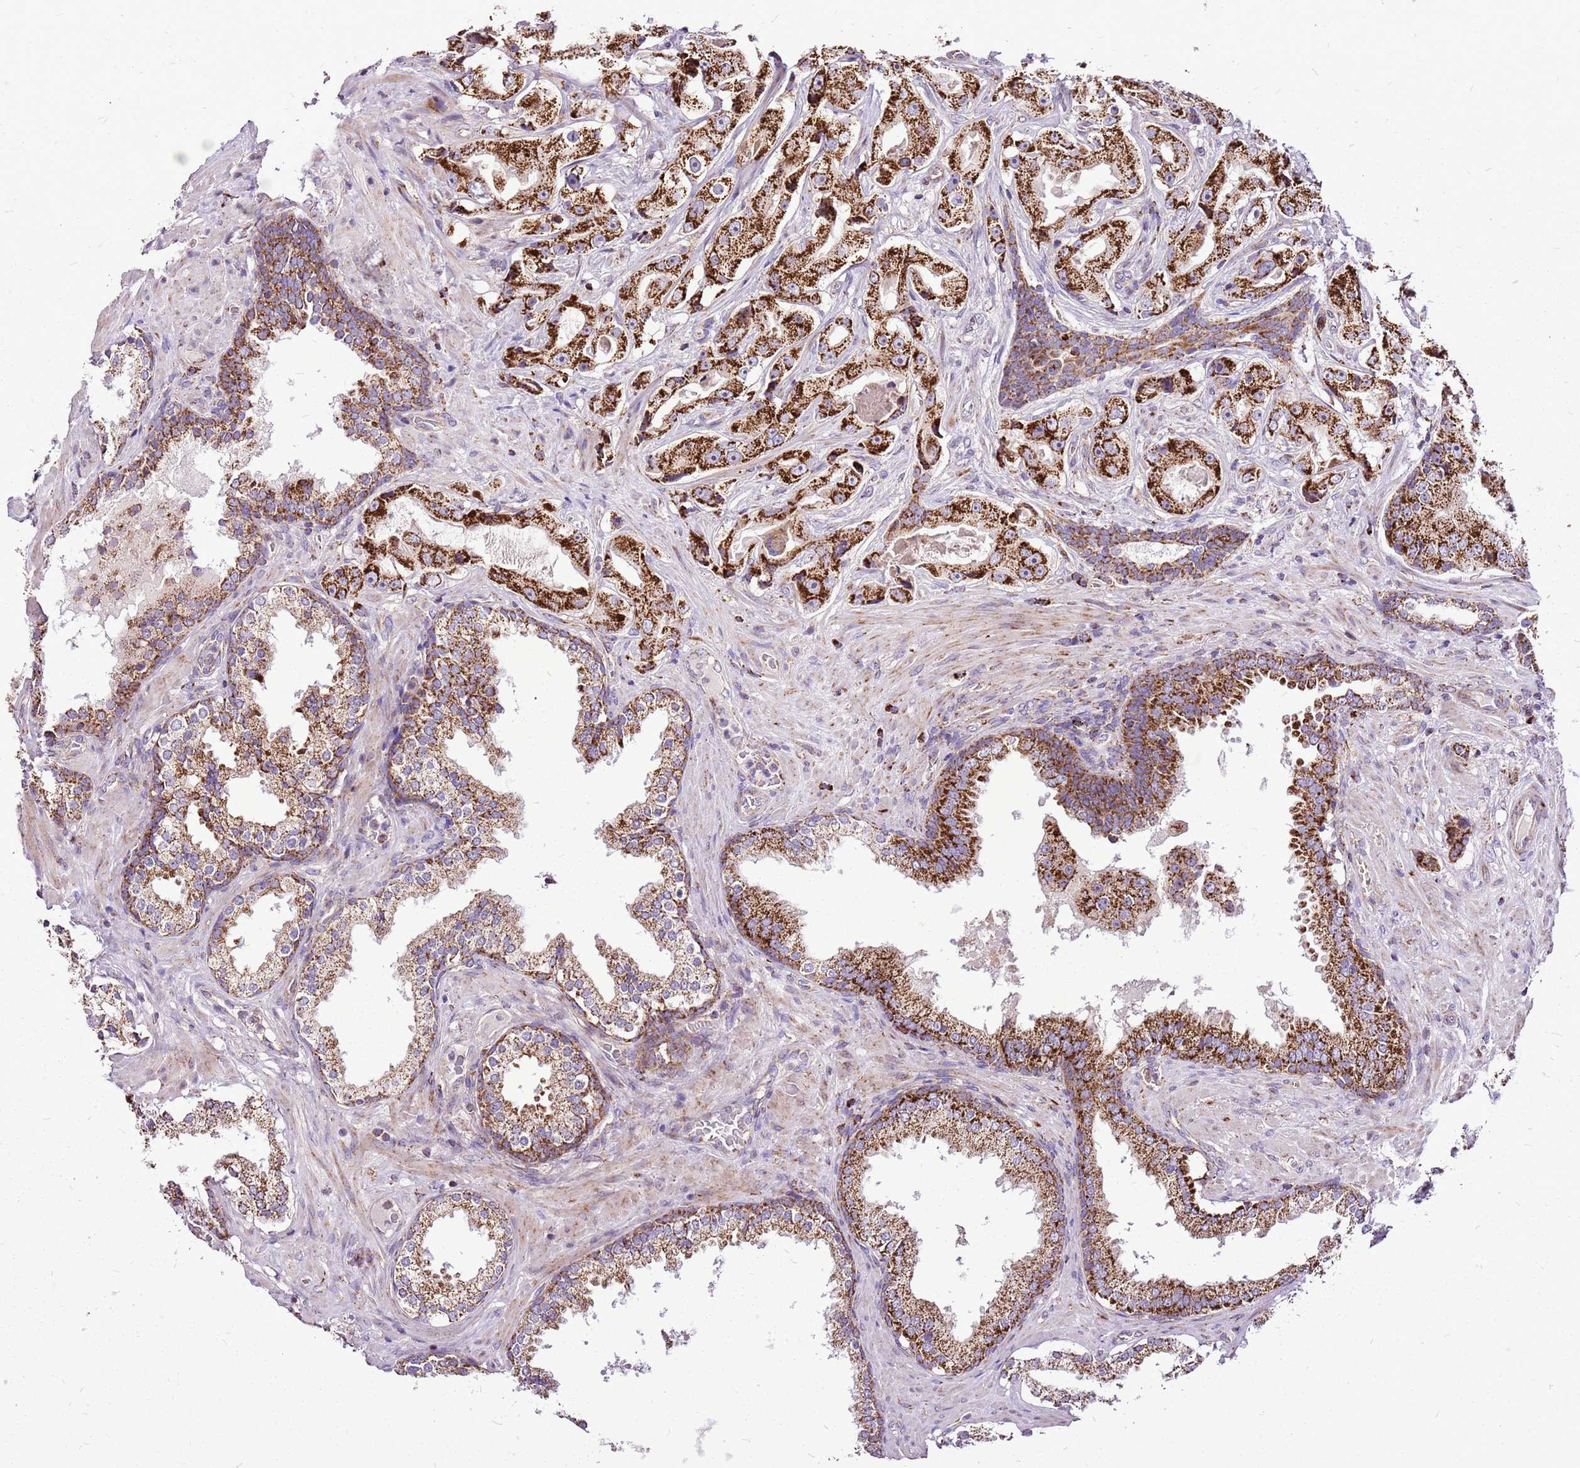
{"staining": {"intensity": "strong", "quantity": ">75%", "location": "cytoplasmic/membranous"}, "tissue": "prostate cancer", "cell_type": "Tumor cells", "image_type": "cancer", "snomed": [{"axis": "morphology", "description": "Adenocarcinoma, High grade"}, {"axis": "topography", "description": "Prostate"}], "caption": "Prostate cancer (high-grade adenocarcinoma) stained with a brown dye demonstrates strong cytoplasmic/membranous positive staining in about >75% of tumor cells.", "gene": "GCDH", "patient": {"sex": "male", "age": 73}}